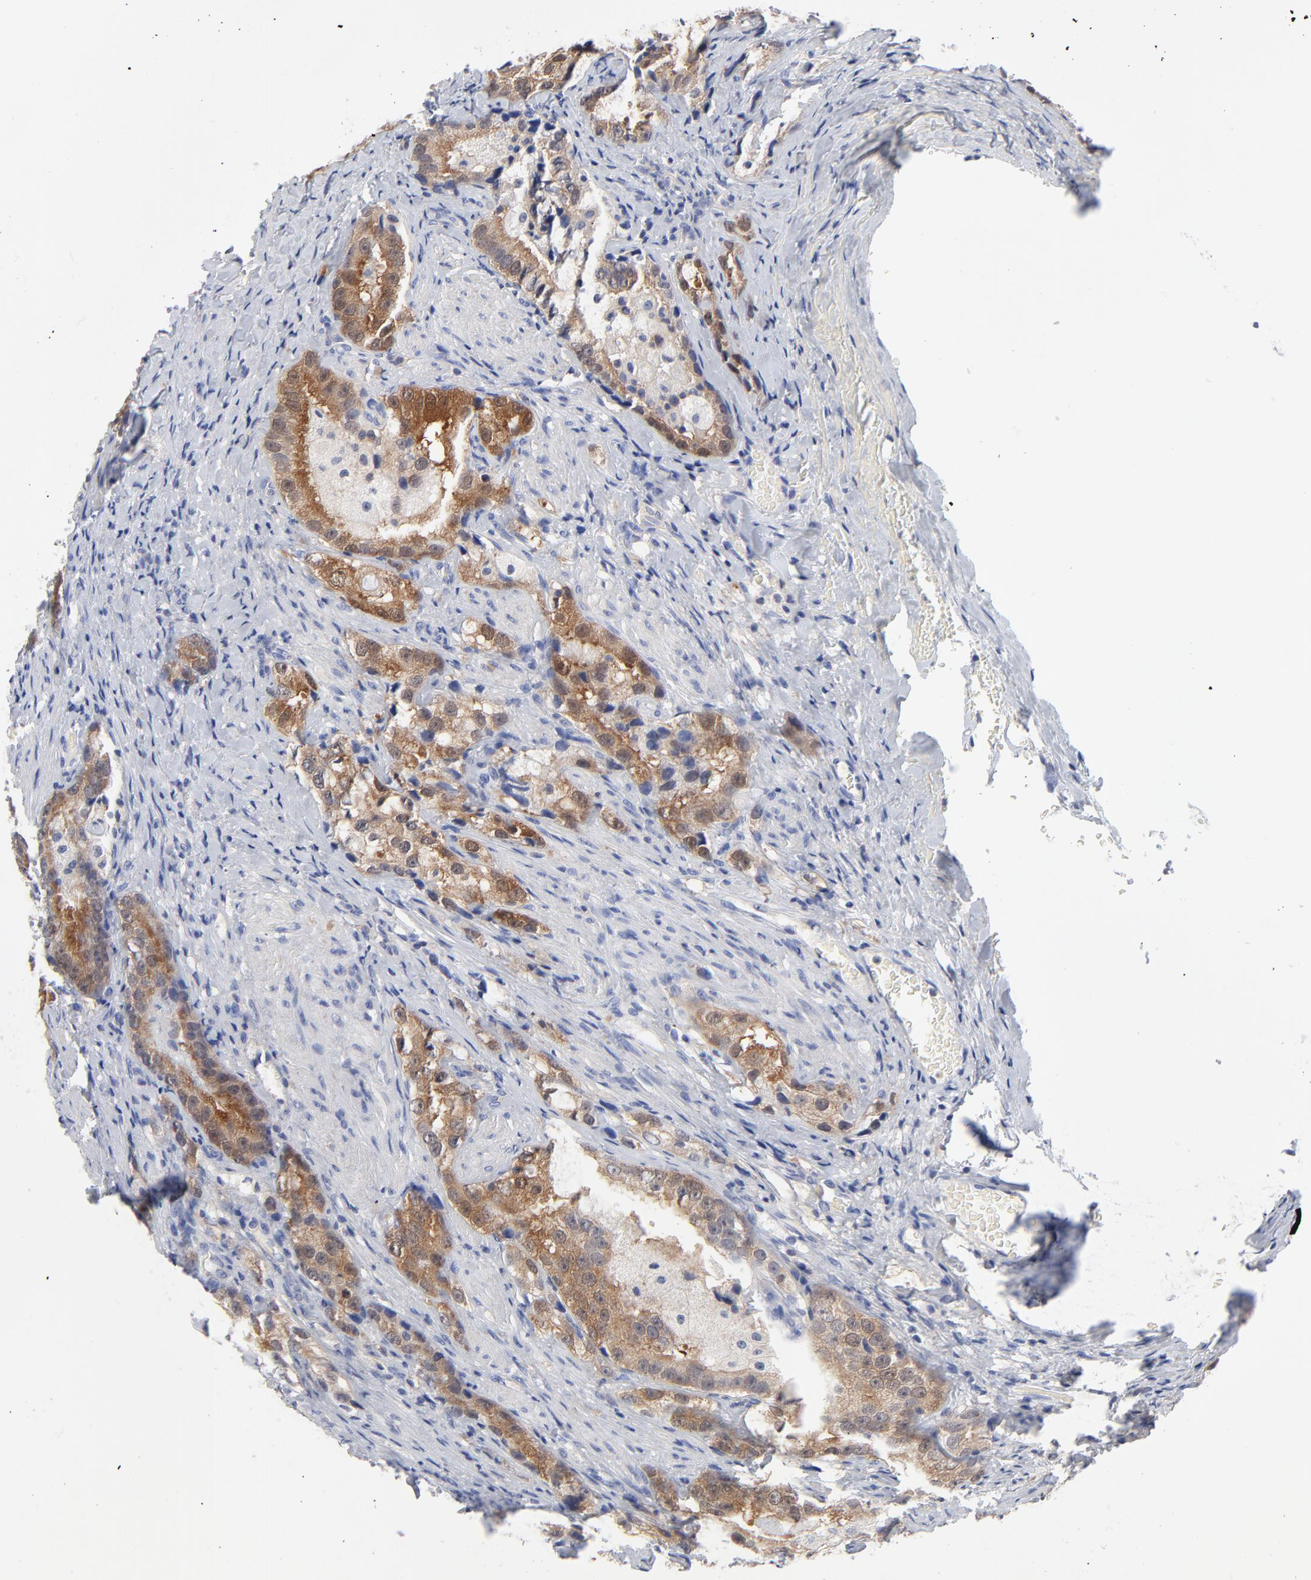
{"staining": {"intensity": "strong", "quantity": ">75%", "location": "cytoplasmic/membranous"}, "tissue": "prostate cancer", "cell_type": "Tumor cells", "image_type": "cancer", "snomed": [{"axis": "morphology", "description": "Adenocarcinoma, High grade"}, {"axis": "topography", "description": "Prostate"}], "caption": "Human prostate cancer (adenocarcinoma (high-grade)) stained for a protein (brown) shows strong cytoplasmic/membranous positive expression in approximately >75% of tumor cells.", "gene": "CAB39L", "patient": {"sex": "male", "age": 63}}